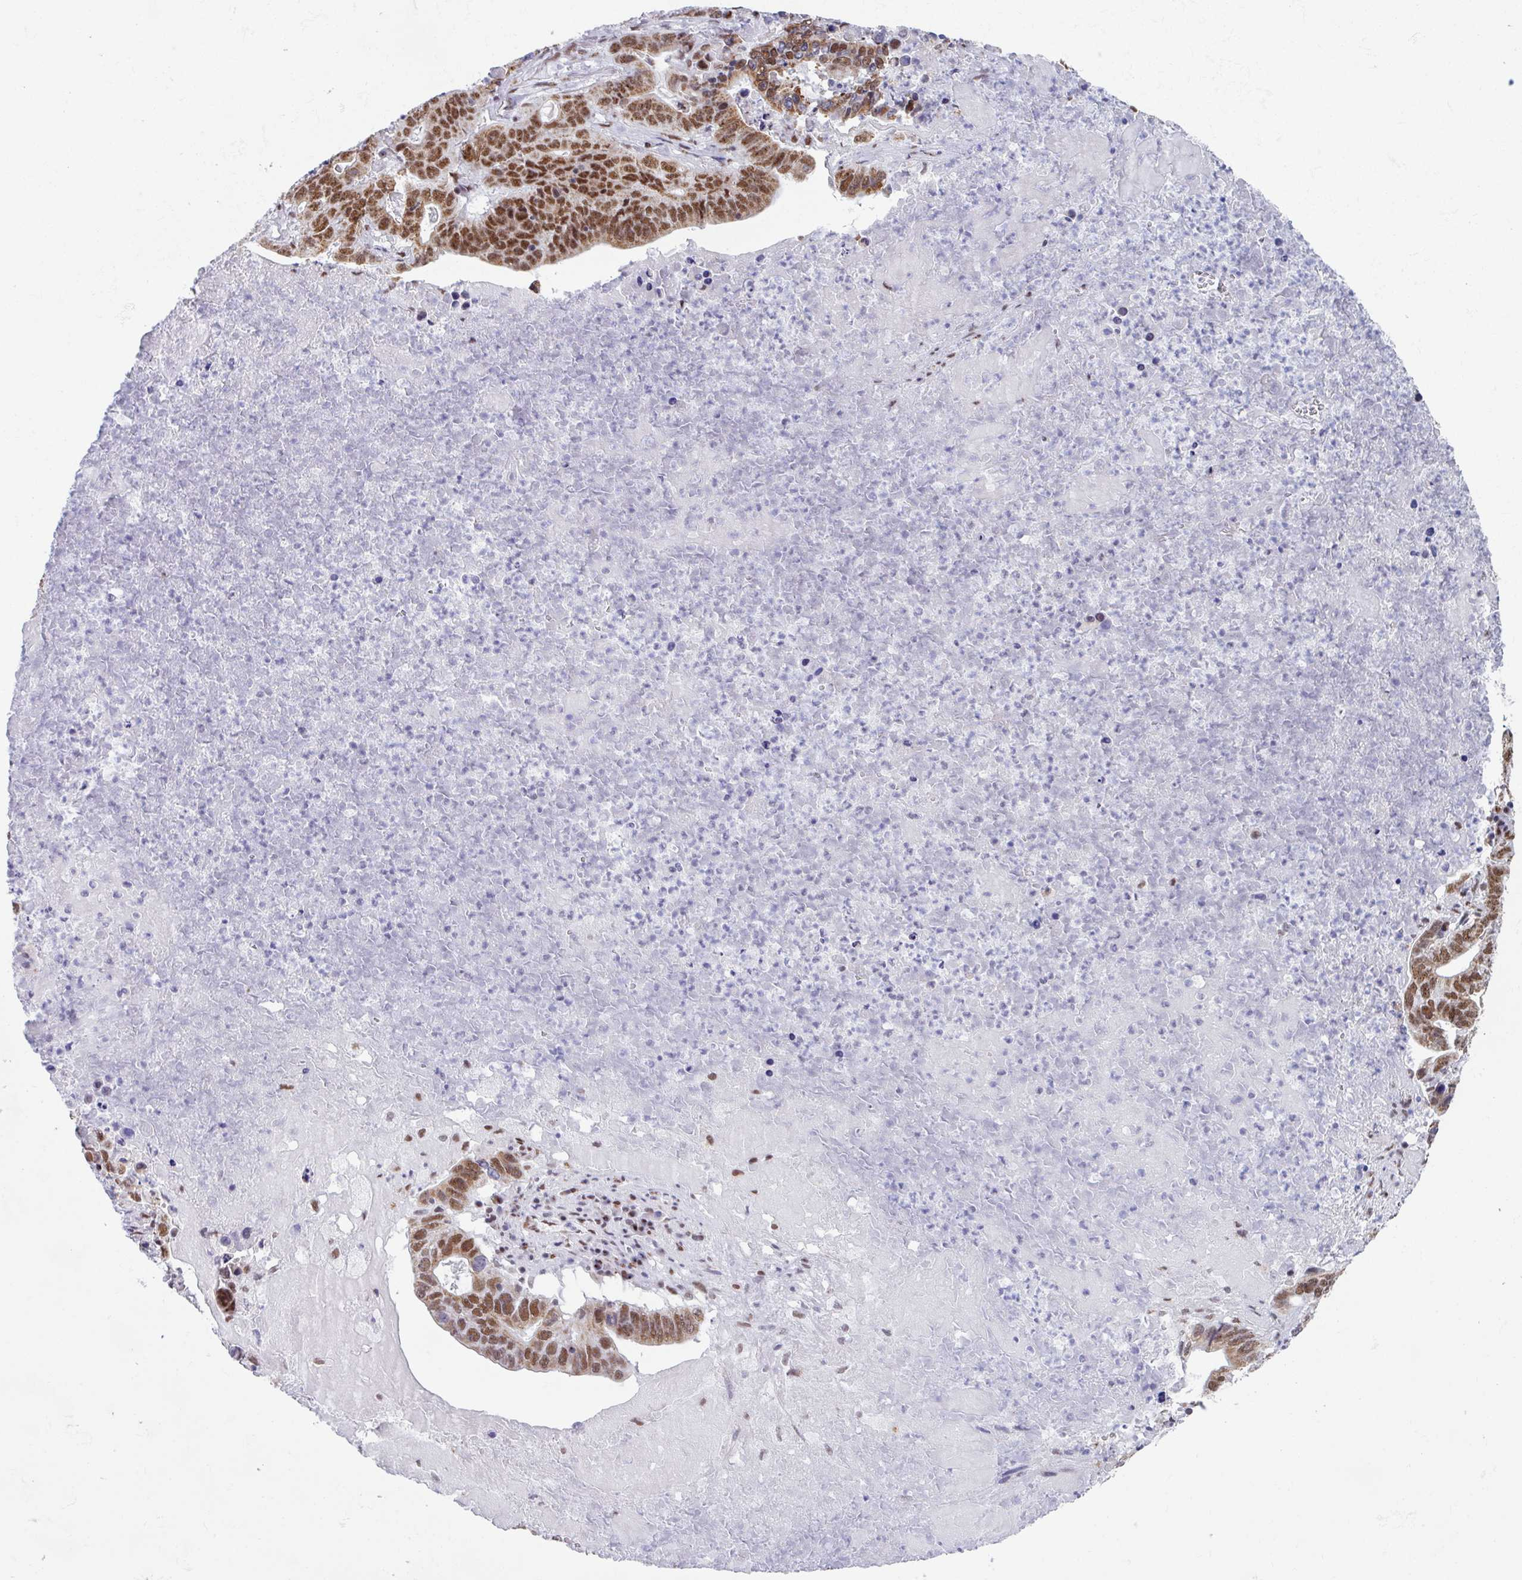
{"staining": {"intensity": "moderate", "quantity": ">75%", "location": "nuclear"}, "tissue": "lung cancer", "cell_type": "Tumor cells", "image_type": "cancer", "snomed": [{"axis": "morphology", "description": "Adenocarcinoma, NOS"}, {"axis": "topography", "description": "Lung"}], "caption": "The image displays a brown stain indicating the presence of a protein in the nuclear of tumor cells in lung cancer (adenocarcinoma).", "gene": "PUF60", "patient": {"sex": "female", "age": 60}}